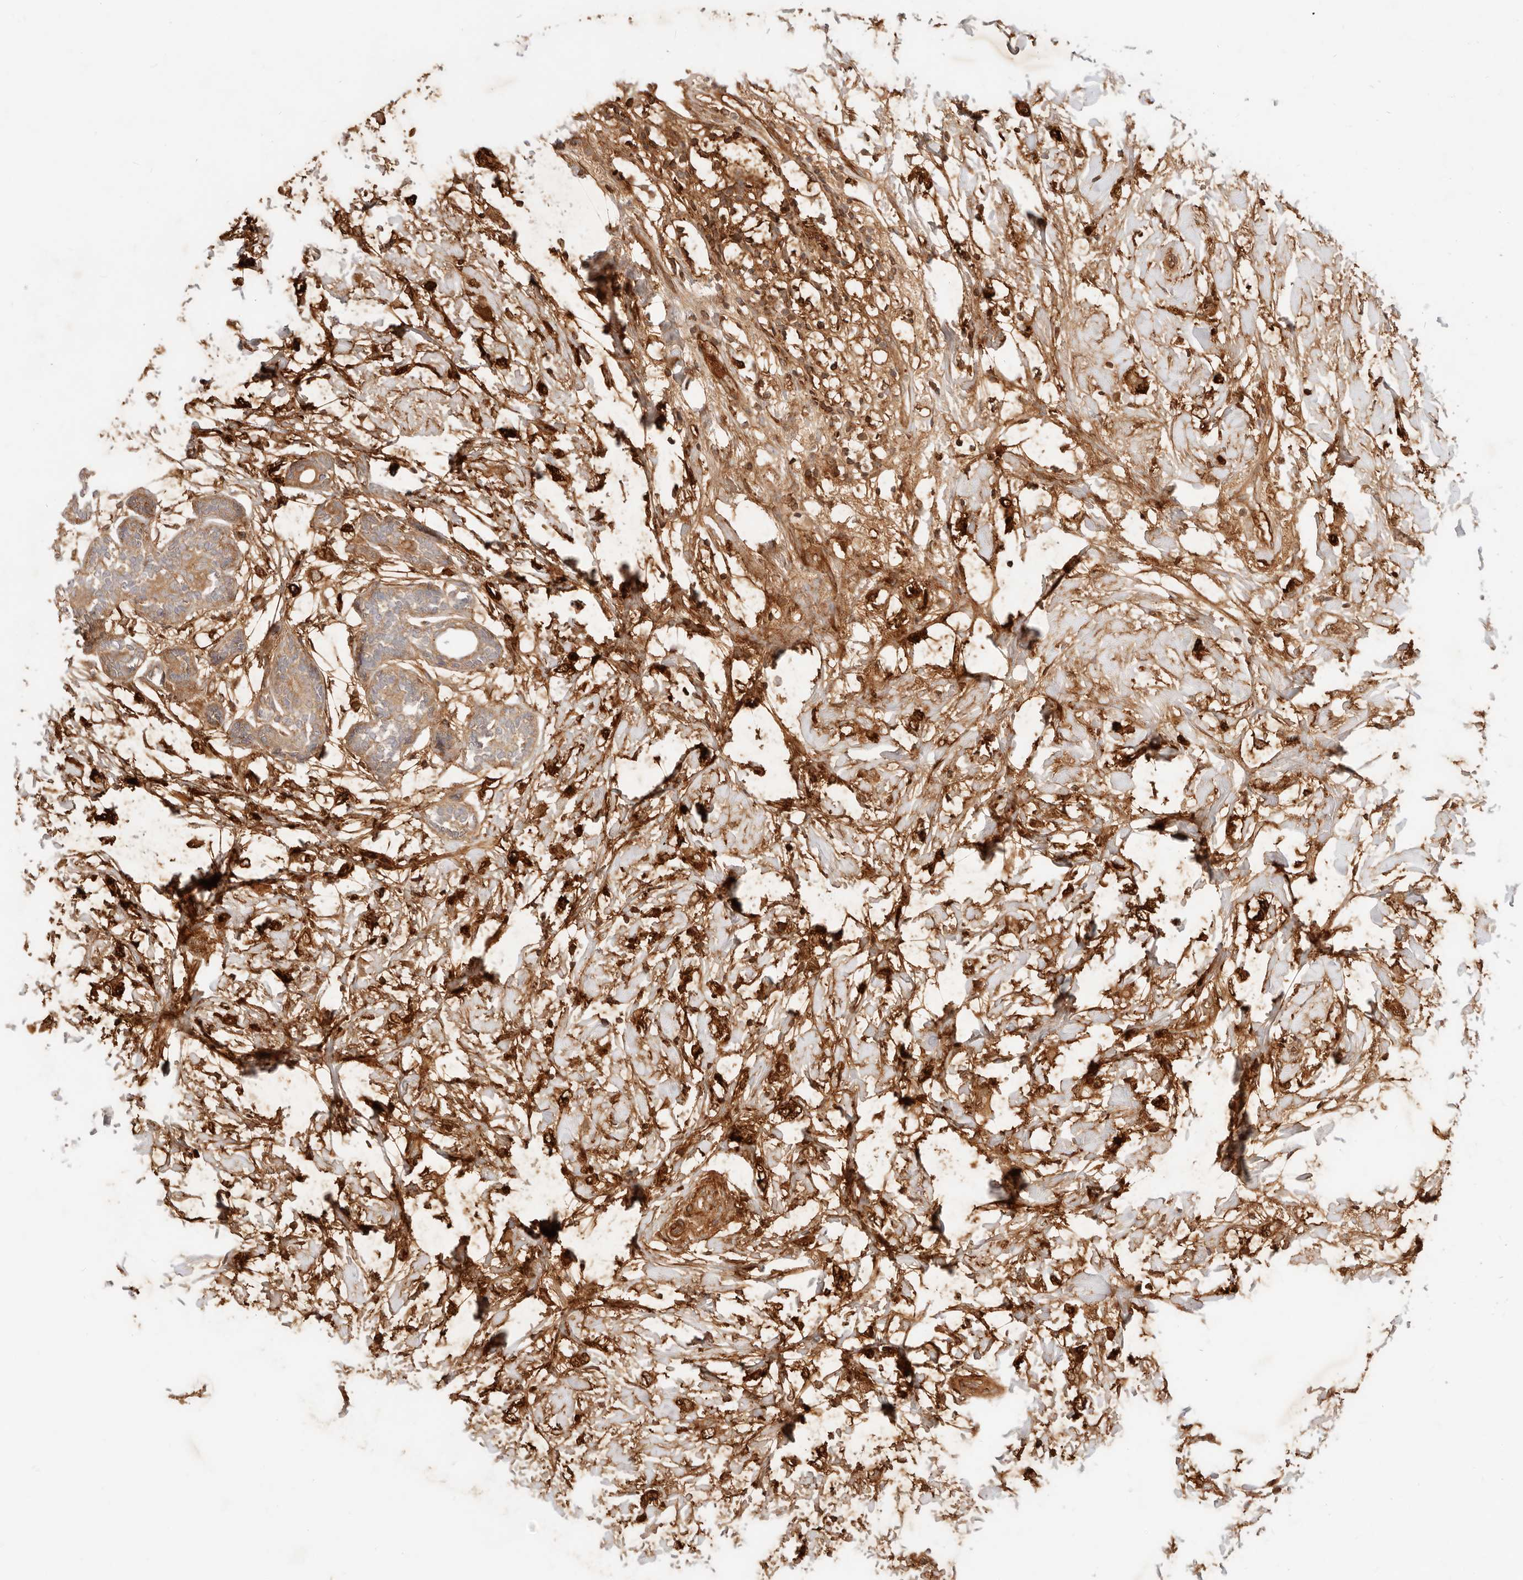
{"staining": {"intensity": "moderate", "quantity": ">75%", "location": "cytoplasmic/membranous"}, "tissue": "breast cancer", "cell_type": "Tumor cells", "image_type": "cancer", "snomed": [{"axis": "morphology", "description": "Normal tissue, NOS"}, {"axis": "morphology", "description": "Lobular carcinoma"}, {"axis": "topography", "description": "Breast"}], "caption": "Moderate cytoplasmic/membranous protein expression is seen in approximately >75% of tumor cells in breast cancer. The protein is shown in brown color, while the nuclei are stained blue.", "gene": "UBXN10", "patient": {"sex": "female", "age": 47}}